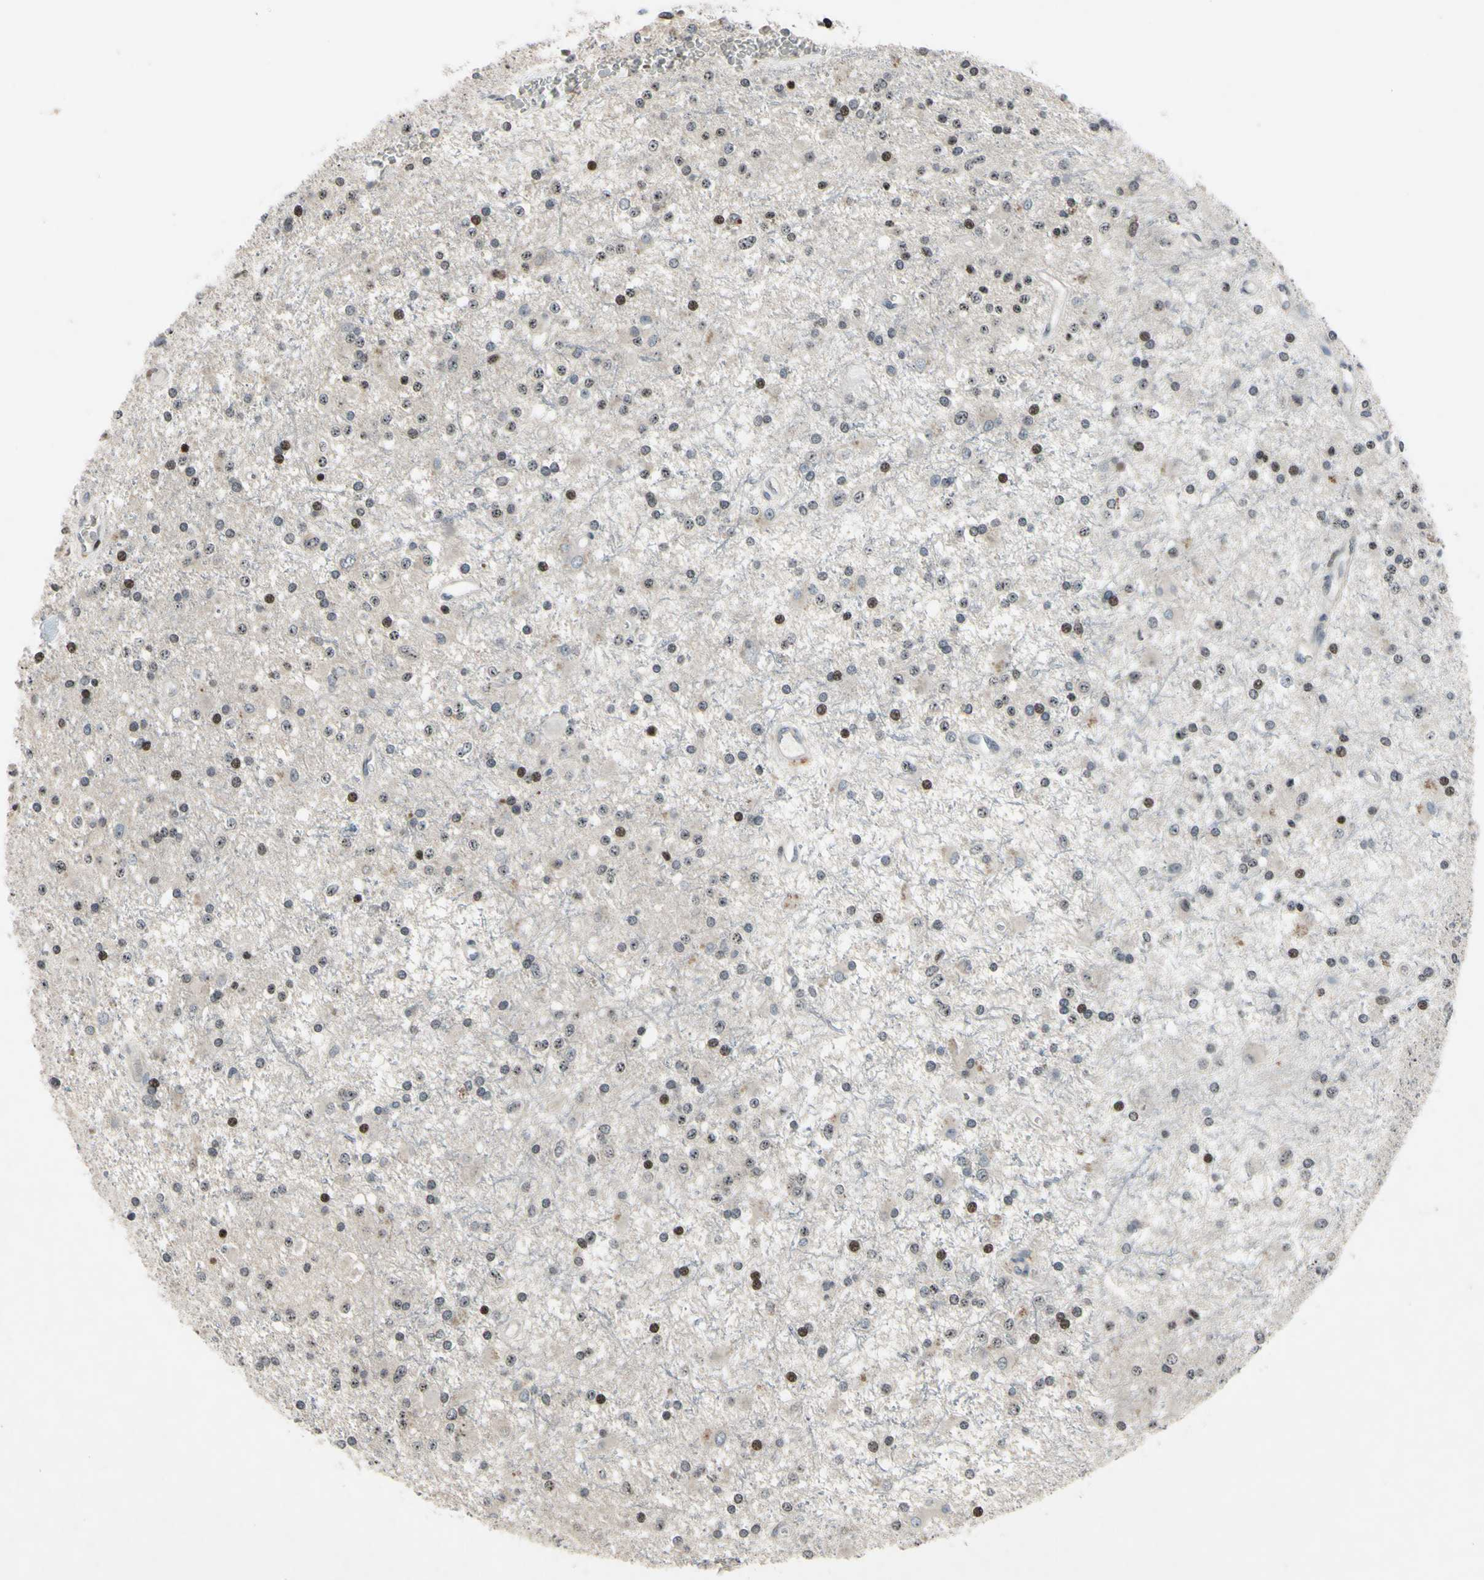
{"staining": {"intensity": "moderate", "quantity": "<25%", "location": "nuclear"}, "tissue": "glioma", "cell_type": "Tumor cells", "image_type": "cancer", "snomed": [{"axis": "morphology", "description": "Glioma, malignant, Low grade"}, {"axis": "topography", "description": "Brain"}], "caption": "IHC (DAB (3,3'-diaminobenzidine)) staining of human malignant glioma (low-grade) shows moderate nuclear protein positivity in about <25% of tumor cells.", "gene": "ARG1", "patient": {"sex": "male", "age": 58}}